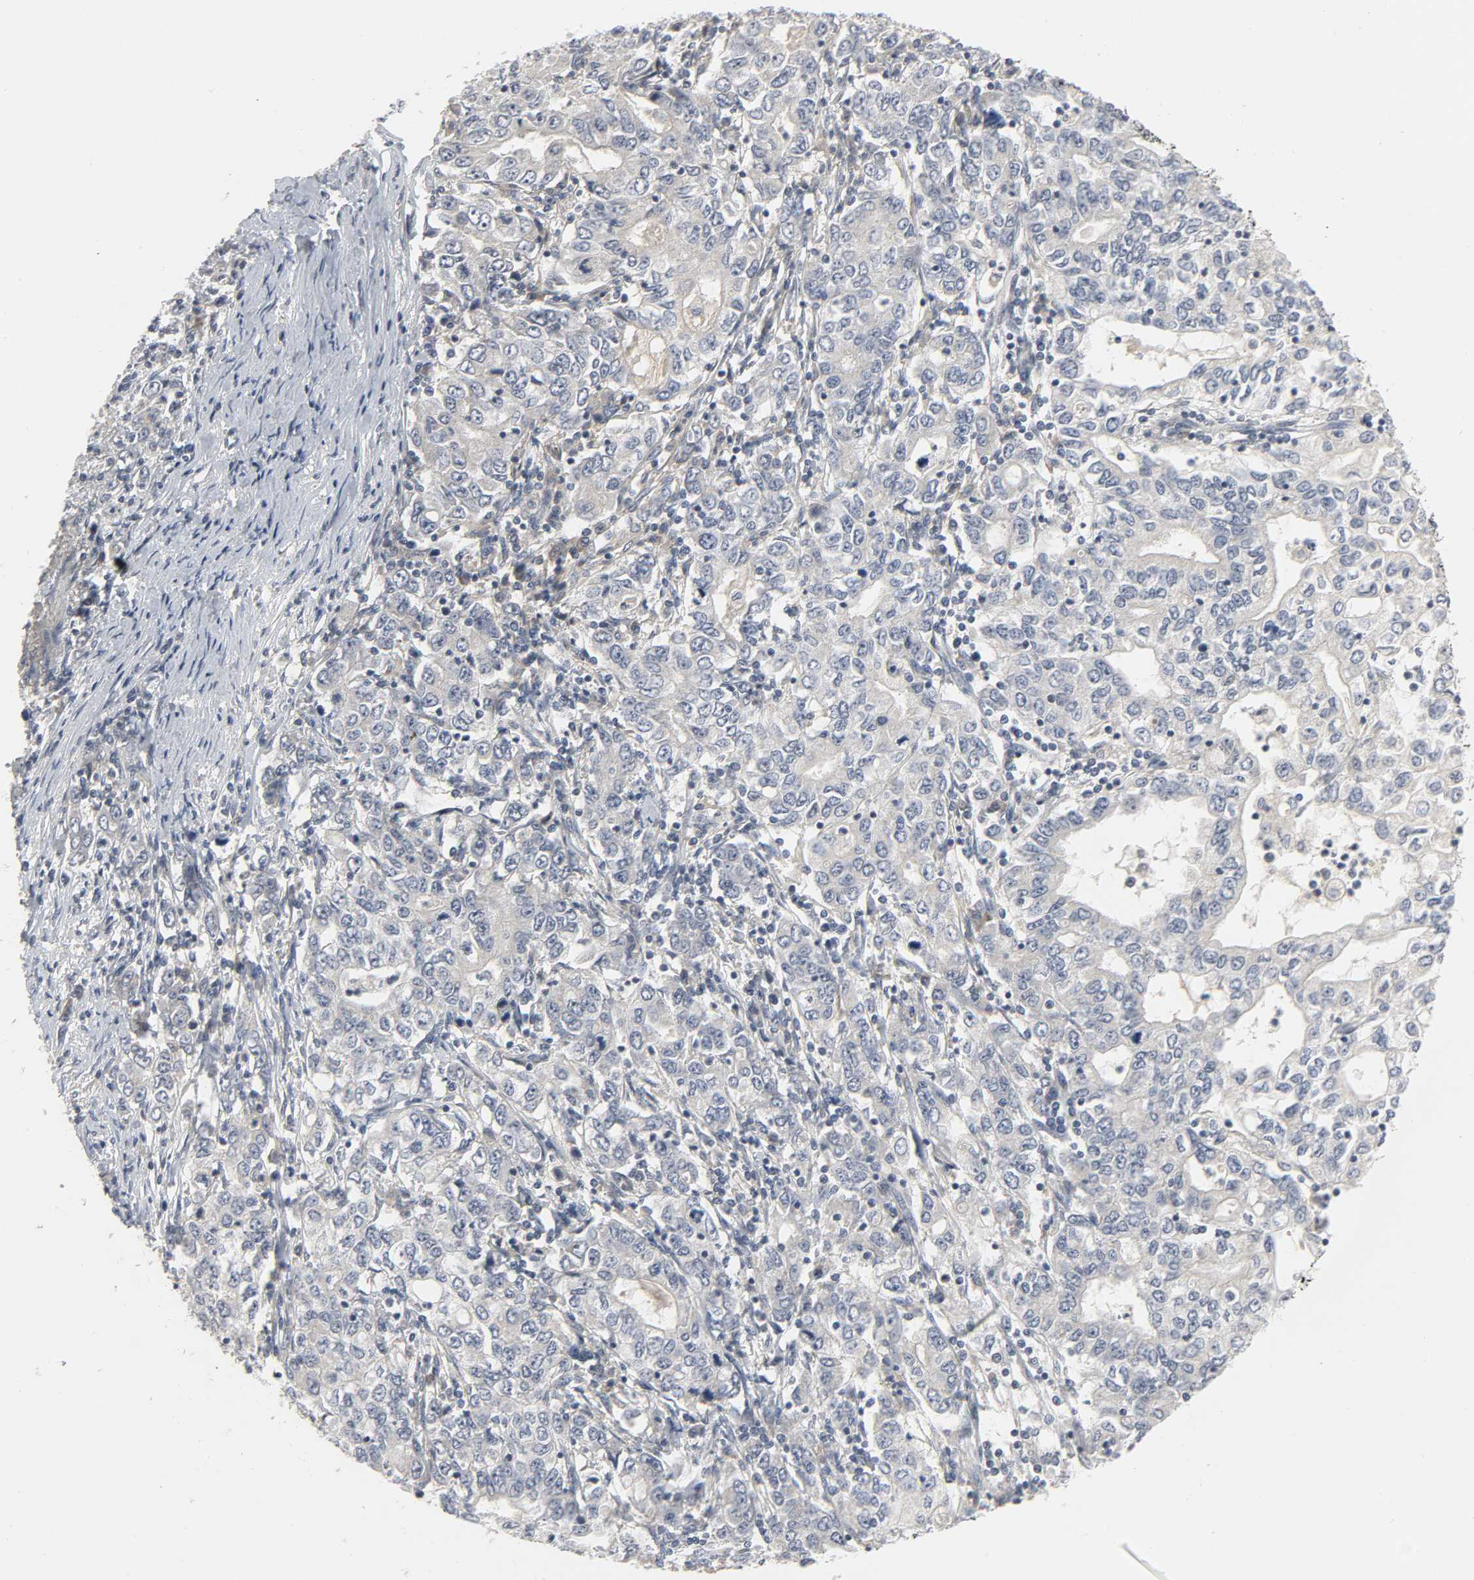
{"staining": {"intensity": "negative", "quantity": "none", "location": "none"}, "tissue": "stomach cancer", "cell_type": "Tumor cells", "image_type": "cancer", "snomed": [{"axis": "morphology", "description": "Adenocarcinoma, NOS"}, {"axis": "topography", "description": "Stomach, lower"}], "caption": "Histopathology image shows no significant protein staining in tumor cells of stomach adenocarcinoma.", "gene": "CLIP1", "patient": {"sex": "female", "age": 72}}